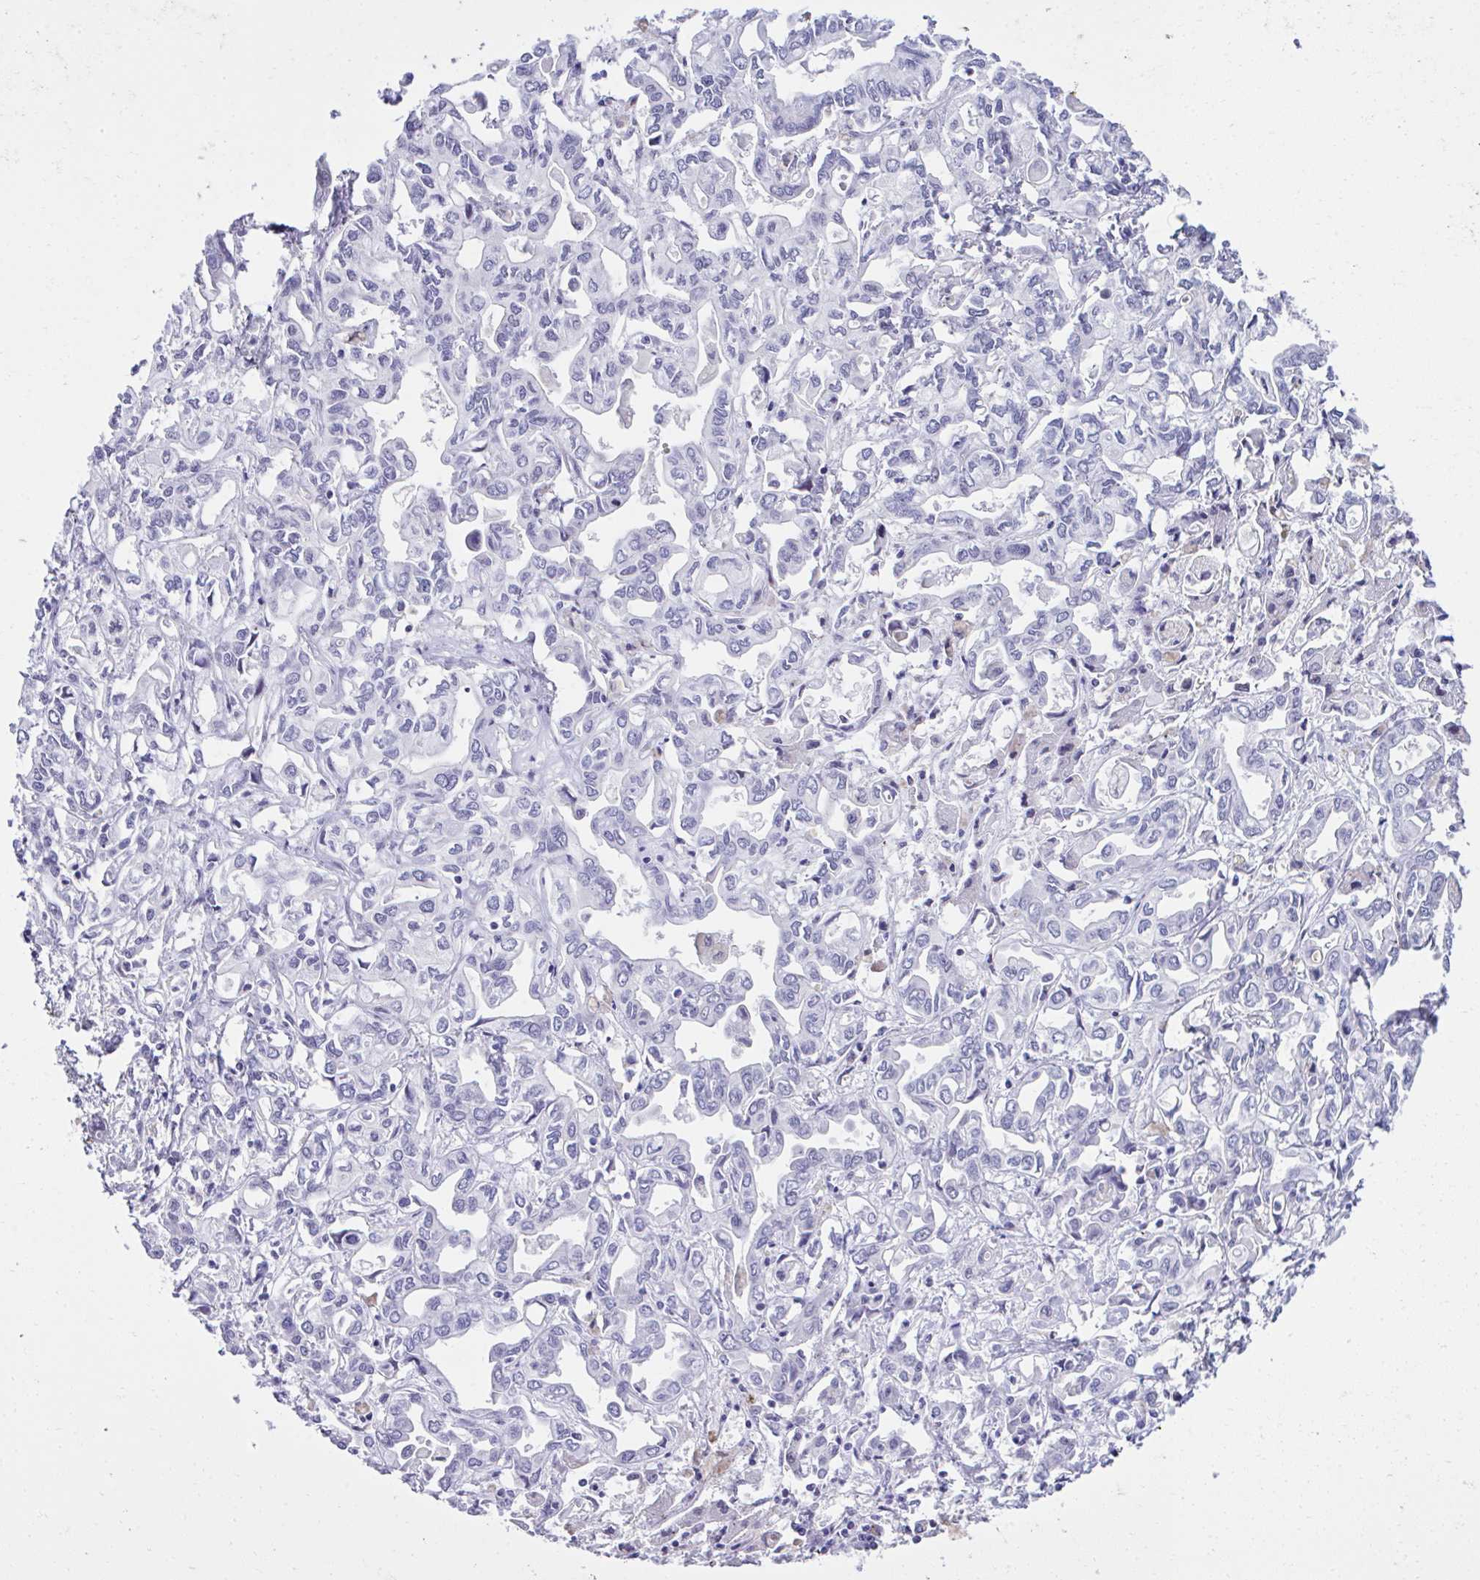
{"staining": {"intensity": "negative", "quantity": "none", "location": "none"}, "tissue": "liver cancer", "cell_type": "Tumor cells", "image_type": "cancer", "snomed": [{"axis": "morphology", "description": "Cholangiocarcinoma"}, {"axis": "topography", "description": "Liver"}], "caption": "Protein analysis of liver cancer (cholangiocarcinoma) displays no significant positivity in tumor cells.", "gene": "CEP72", "patient": {"sex": "female", "age": 64}}